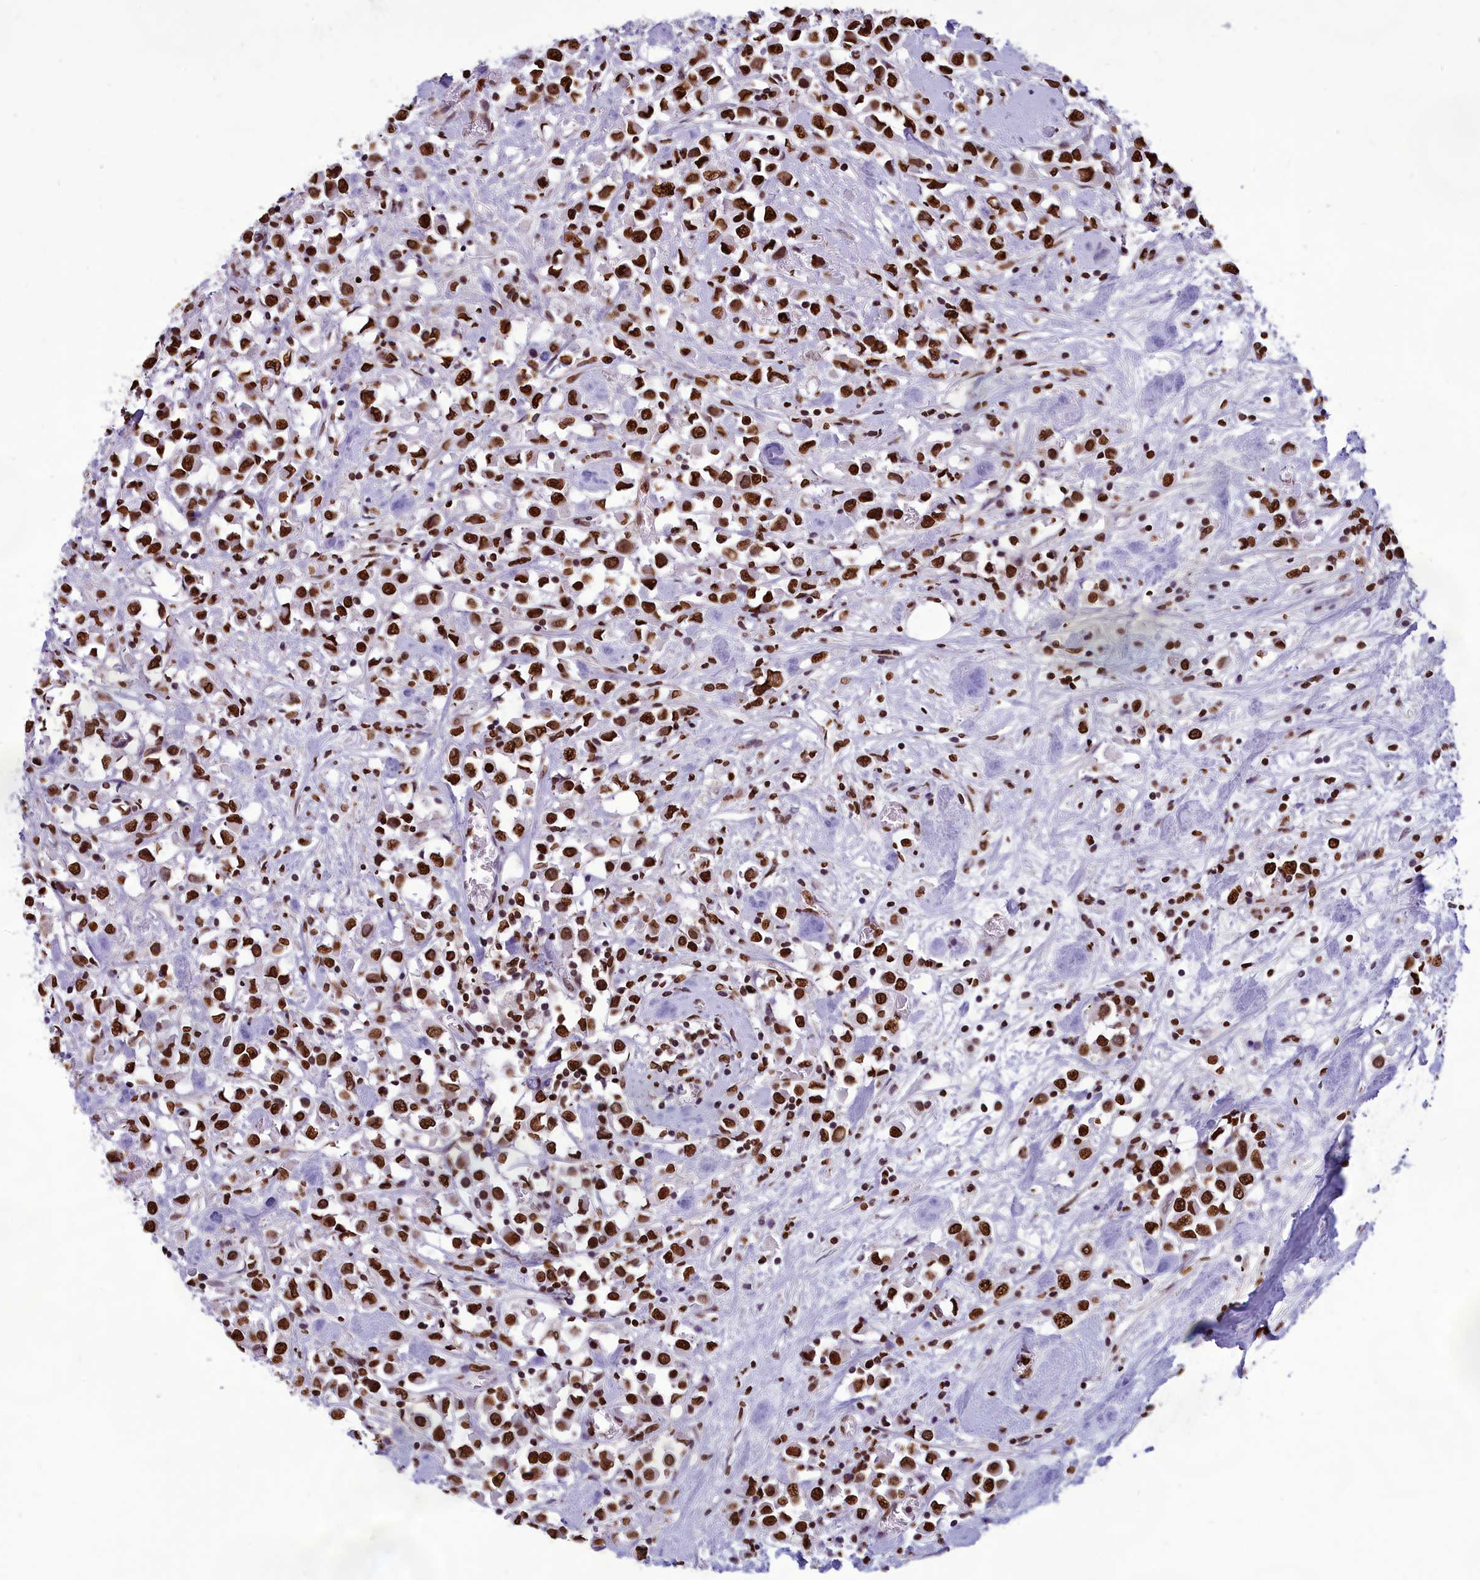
{"staining": {"intensity": "strong", "quantity": ">75%", "location": "nuclear"}, "tissue": "breast cancer", "cell_type": "Tumor cells", "image_type": "cancer", "snomed": [{"axis": "morphology", "description": "Duct carcinoma"}, {"axis": "topography", "description": "Breast"}], "caption": "Breast intraductal carcinoma was stained to show a protein in brown. There is high levels of strong nuclear expression in about >75% of tumor cells.", "gene": "AKAP17A", "patient": {"sex": "female", "age": 61}}